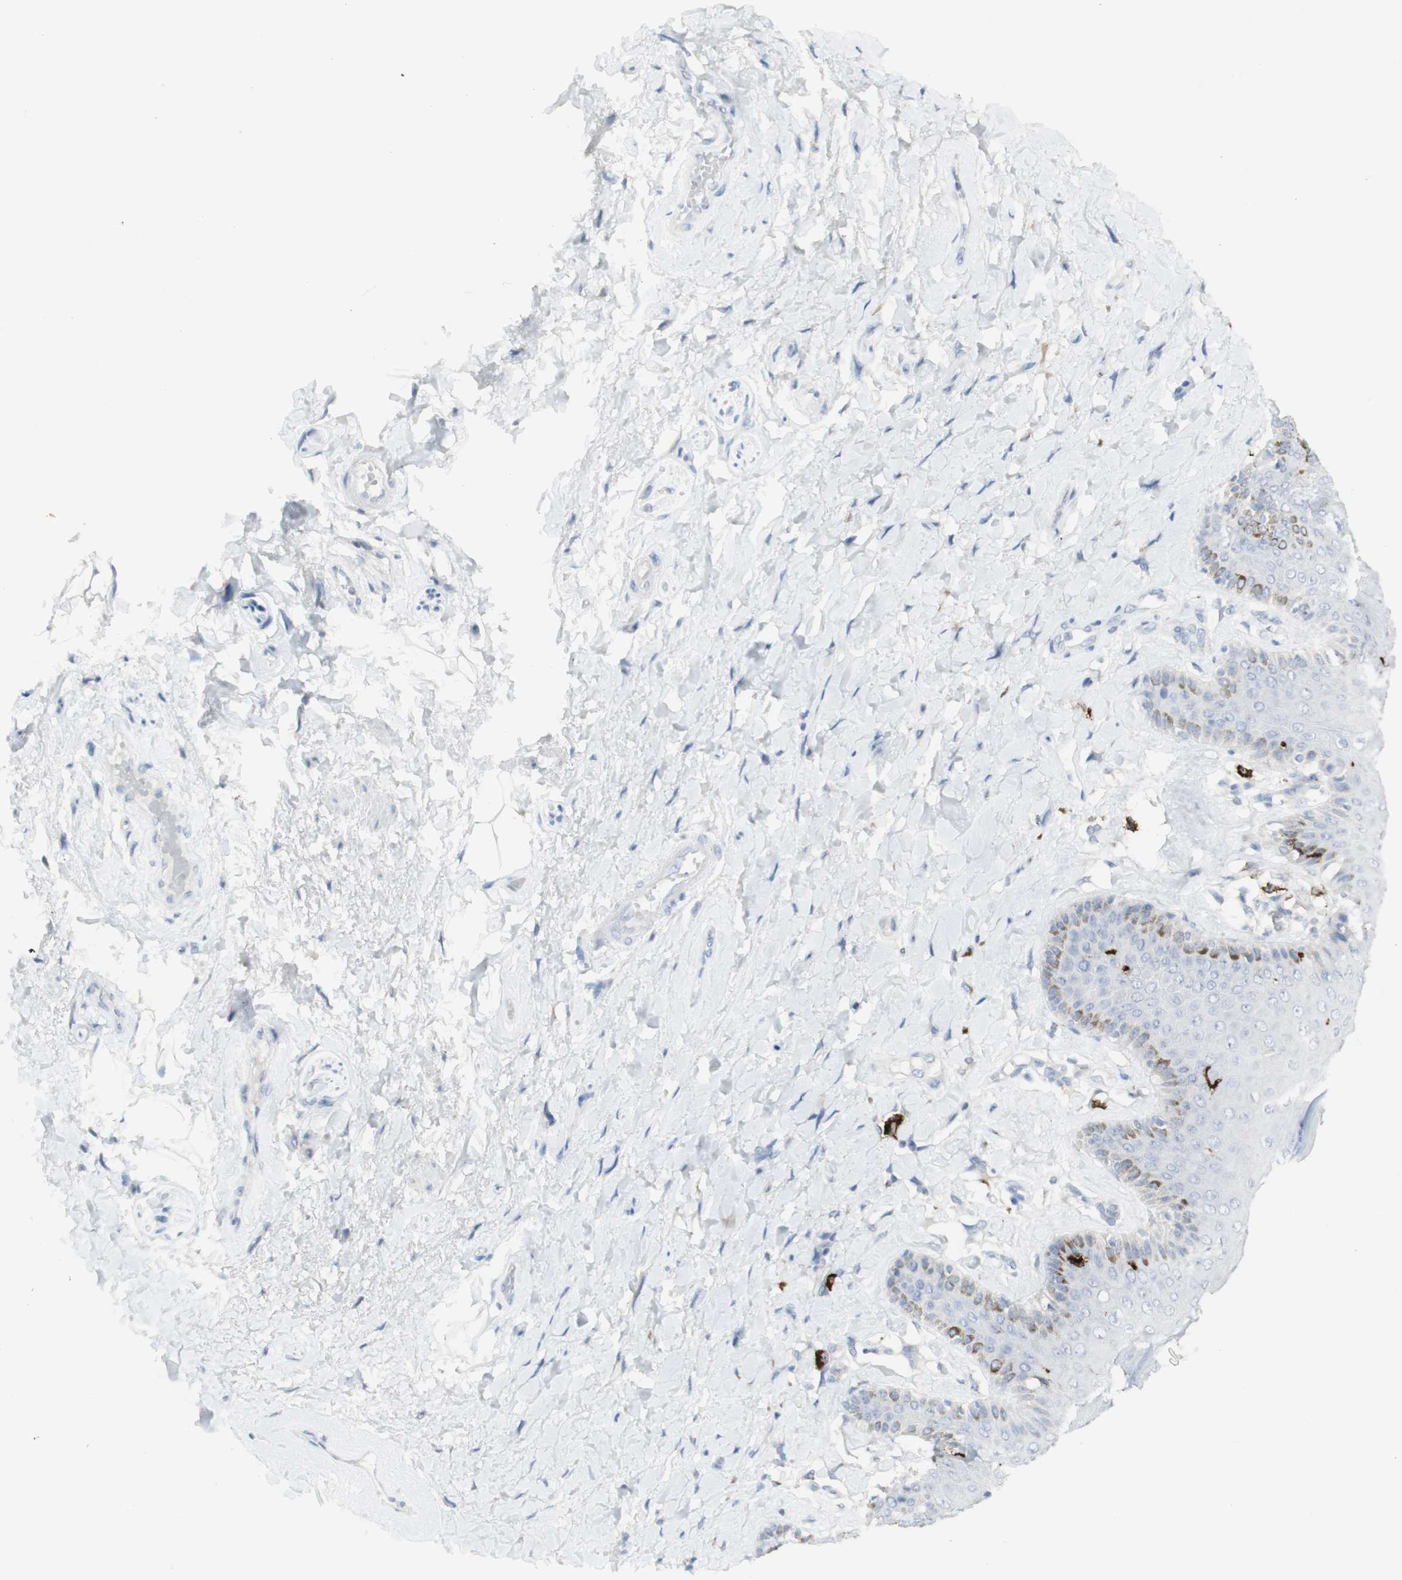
{"staining": {"intensity": "negative", "quantity": "none", "location": "none"}, "tissue": "skin", "cell_type": "Epidermal cells", "image_type": "normal", "snomed": [{"axis": "morphology", "description": "Normal tissue, NOS"}, {"axis": "topography", "description": "Anal"}], "caption": "The histopathology image exhibits no significant staining in epidermal cells of skin. (DAB (3,3'-diaminobenzidine) immunohistochemistry, high magnification).", "gene": "CD207", "patient": {"sex": "male", "age": 69}}